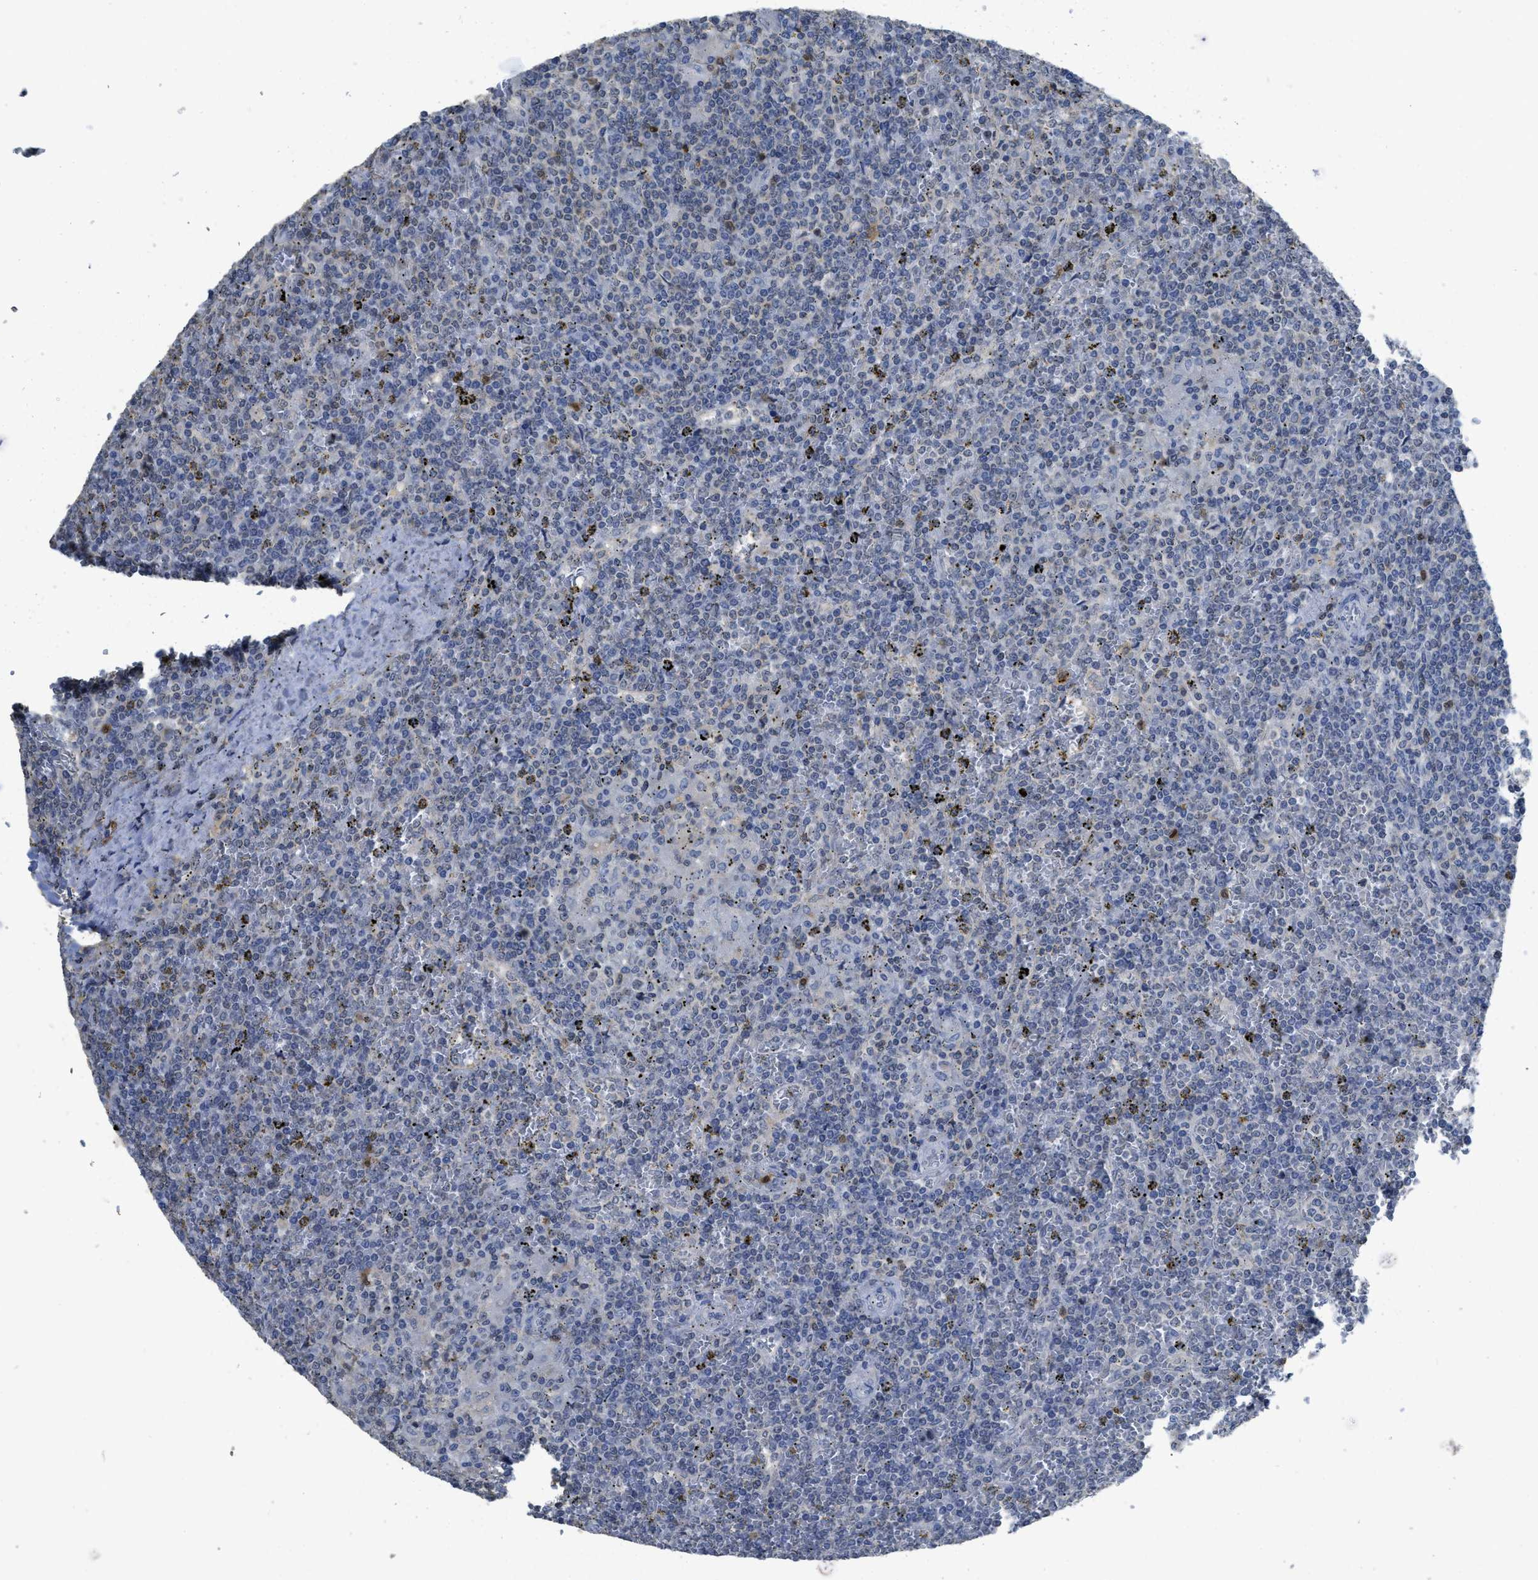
{"staining": {"intensity": "negative", "quantity": "none", "location": "none"}, "tissue": "lymphoma", "cell_type": "Tumor cells", "image_type": "cancer", "snomed": [{"axis": "morphology", "description": "Malignant lymphoma, non-Hodgkin's type, Low grade"}, {"axis": "topography", "description": "Spleen"}], "caption": "The micrograph demonstrates no significant expression in tumor cells of lymphoma.", "gene": "SFXN2", "patient": {"sex": "female", "age": 19}}